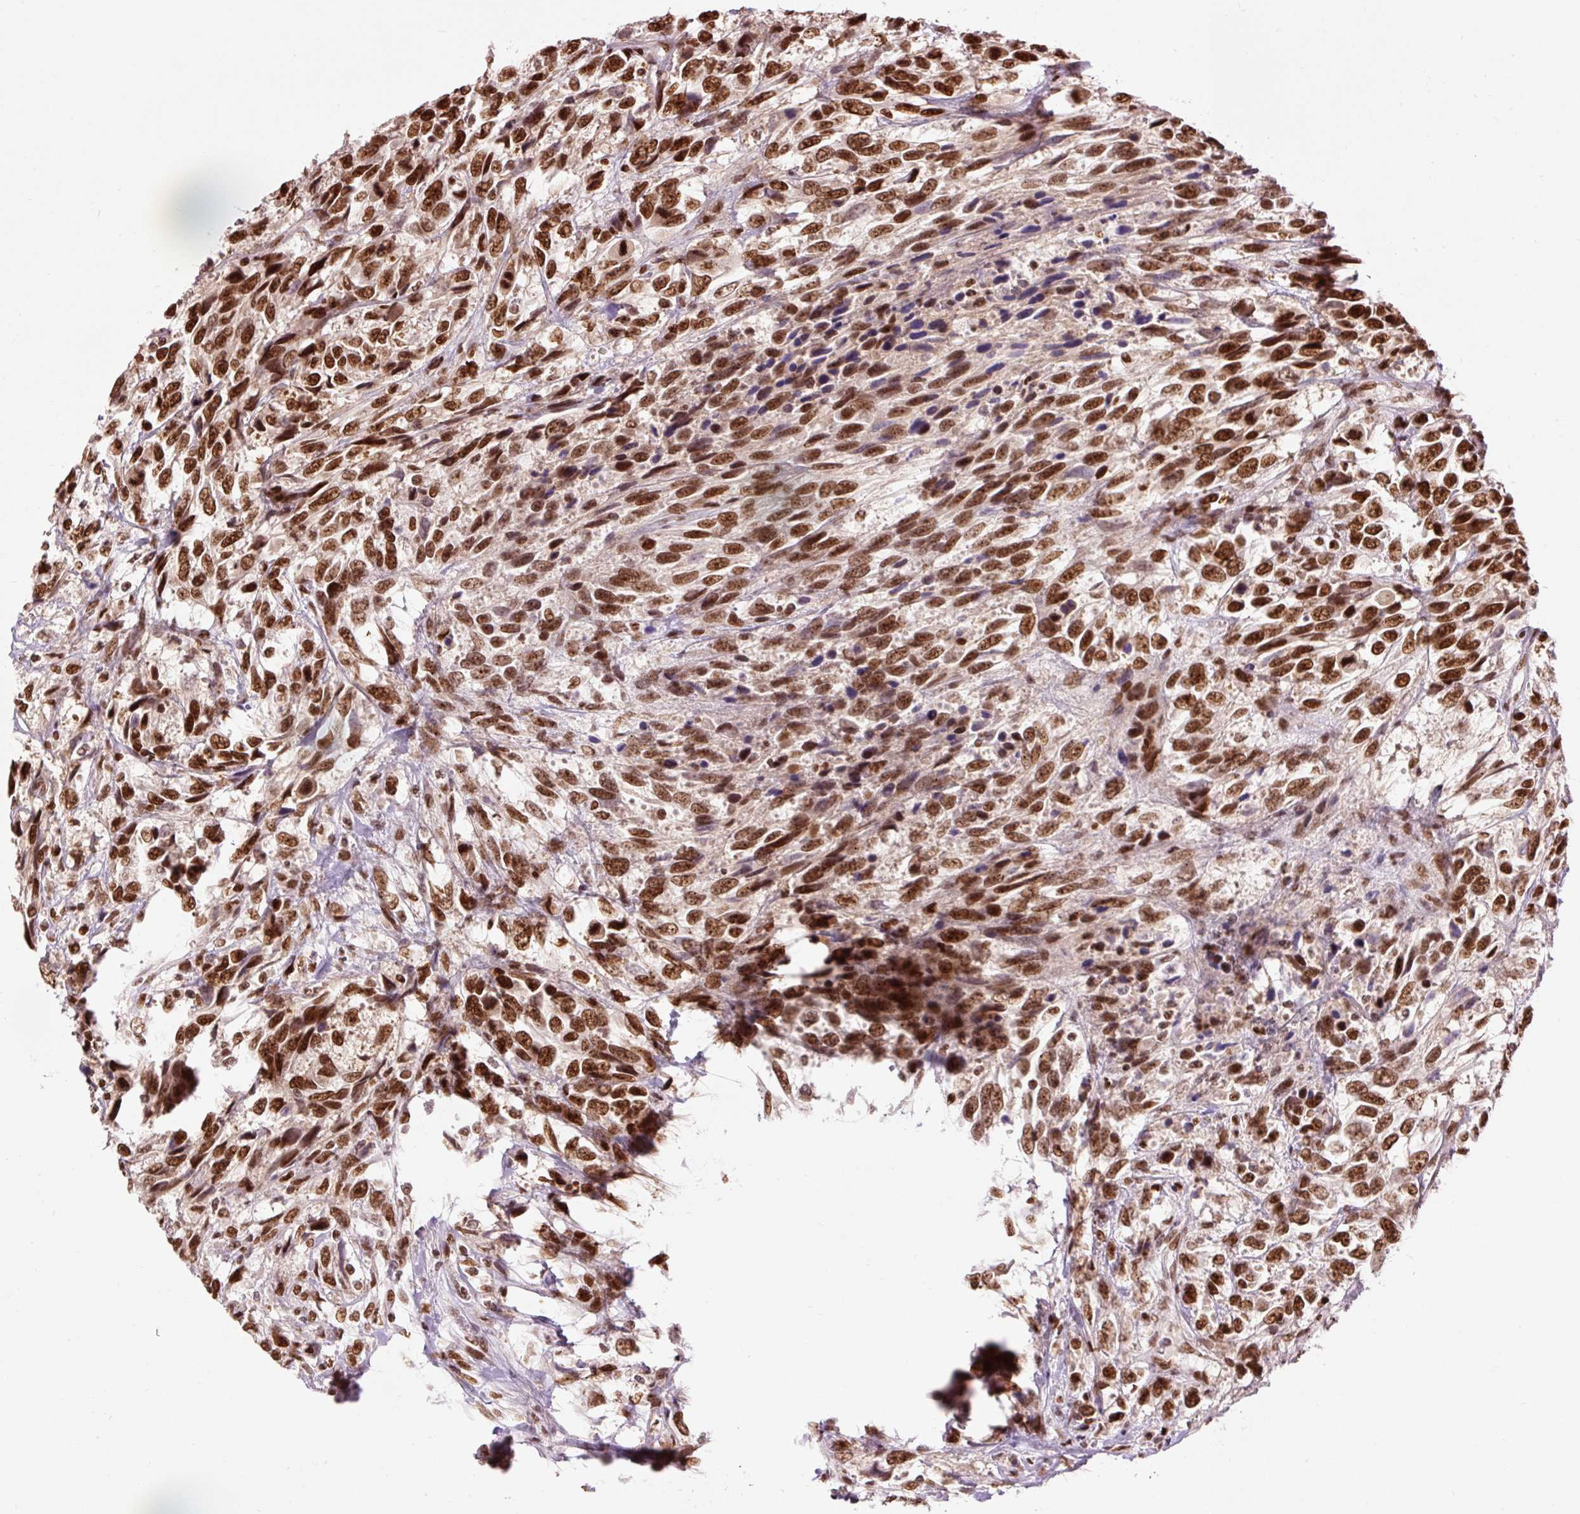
{"staining": {"intensity": "strong", "quantity": ">75%", "location": "nuclear"}, "tissue": "urothelial cancer", "cell_type": "Tumor cells", "image_type": "cancer", "snomed": [{"axis": "morphology", "description": "Urothelial carcinoma, High grade"}, {"axis": "topography", "description": "Urinary bladder"}], "caption": "A high-resolution histopathology image shows IHC staining of urothelial cancer, which exhibits strong nuclear staining in about >75% of tumor cells.", "gene": "ZBTB44", "patient": {"sex": "female", "age": 70}}